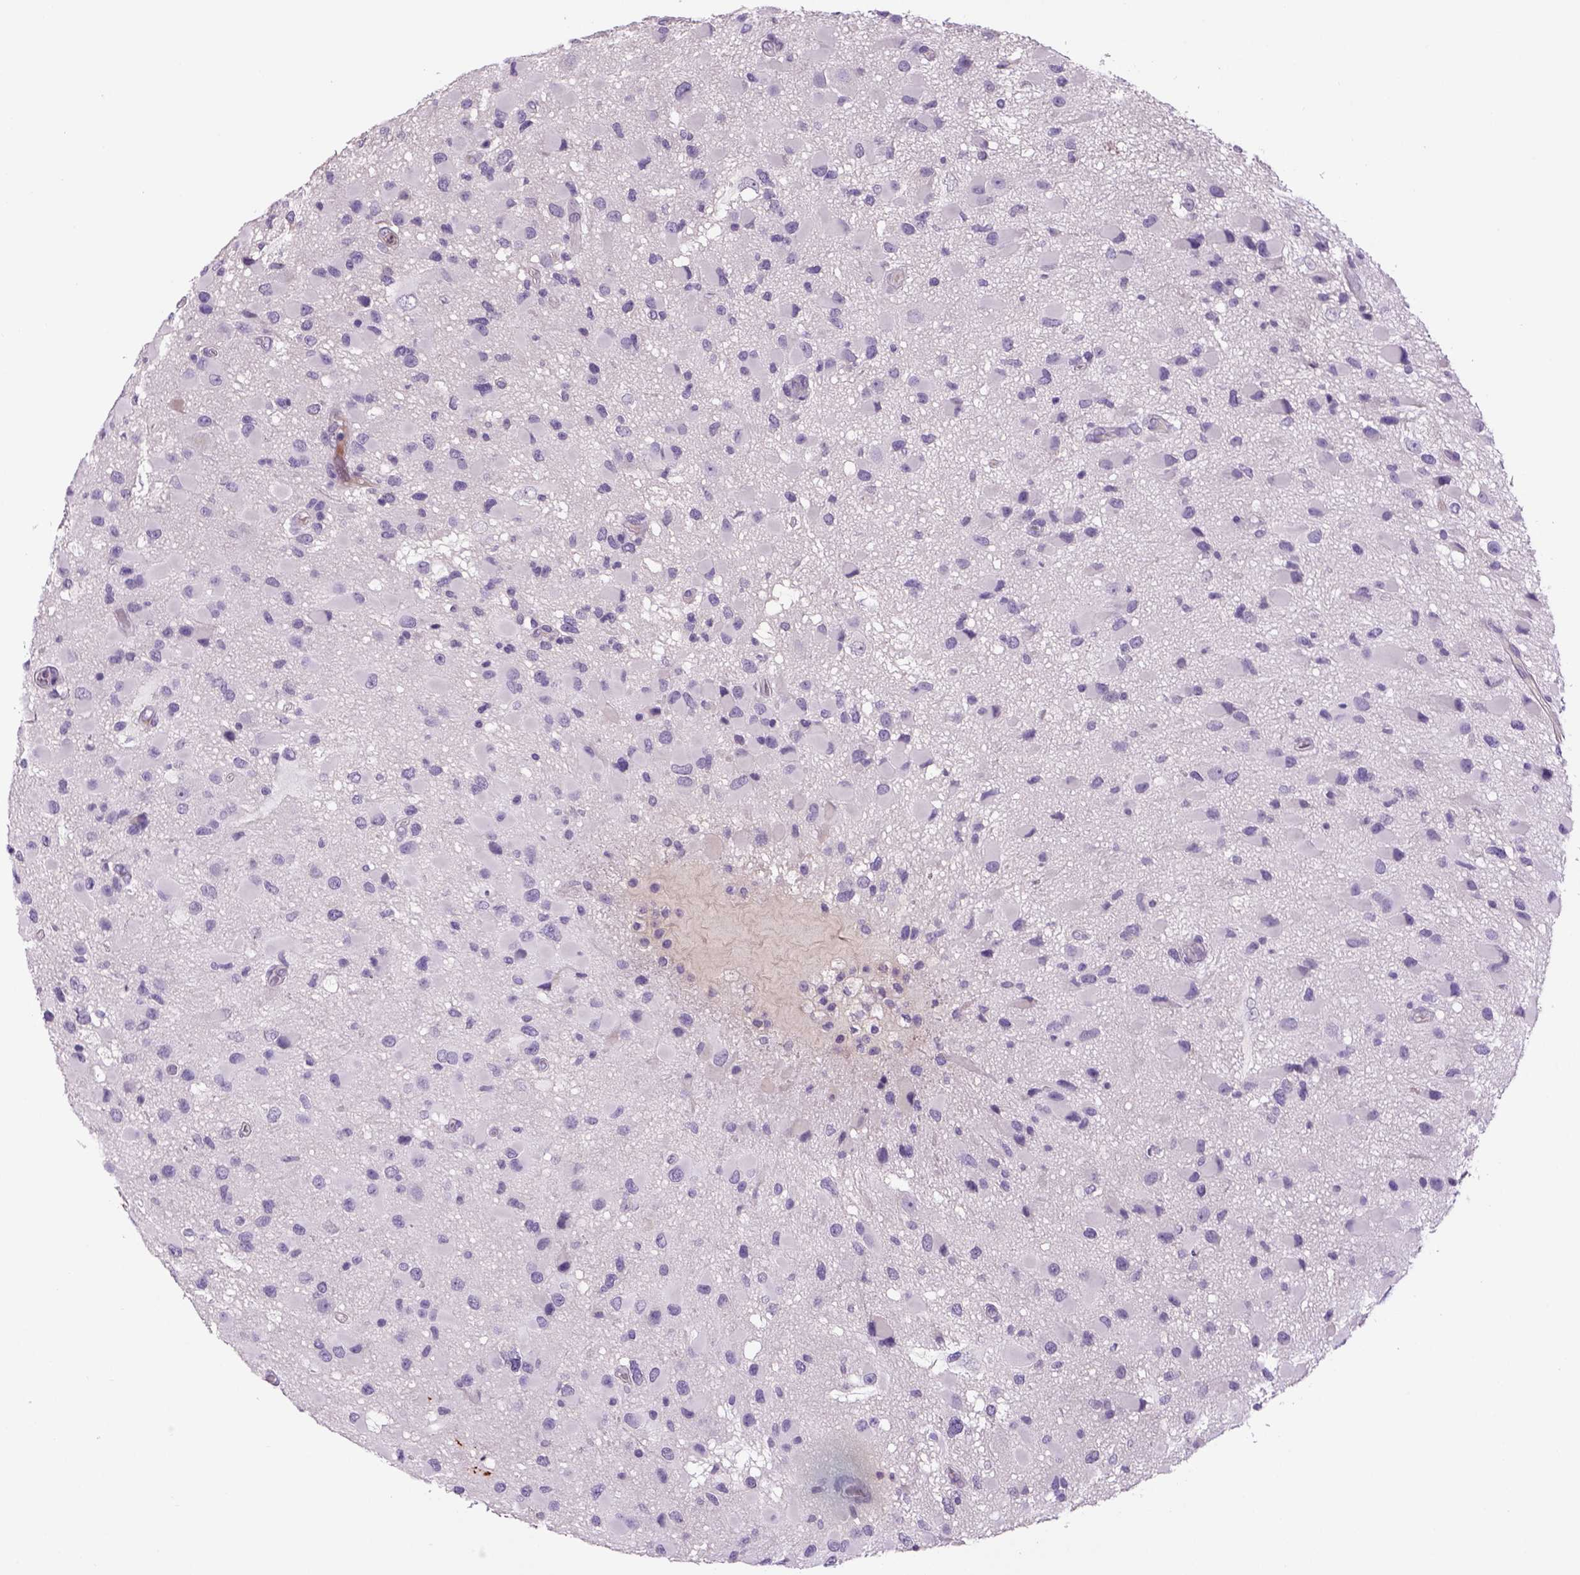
{"staining": {"intensity": "negative", "quantity": "none", "location": "none"}, "tissue": "glioma", "cell_type": "Tumor cells", "image_type": "cancer", "snomed": [{"axis": "morphology", "description": "Glioma, malignant, Low grade"}, {"axis": "topography", "description": "Brain"}], "caption": "Immunohistochemical staining of human low-grade glioma (malignant) reveals no significant positivity in tumor cells.", "gene": "DBH", "patient": {"sex": "female", "age": 32}}